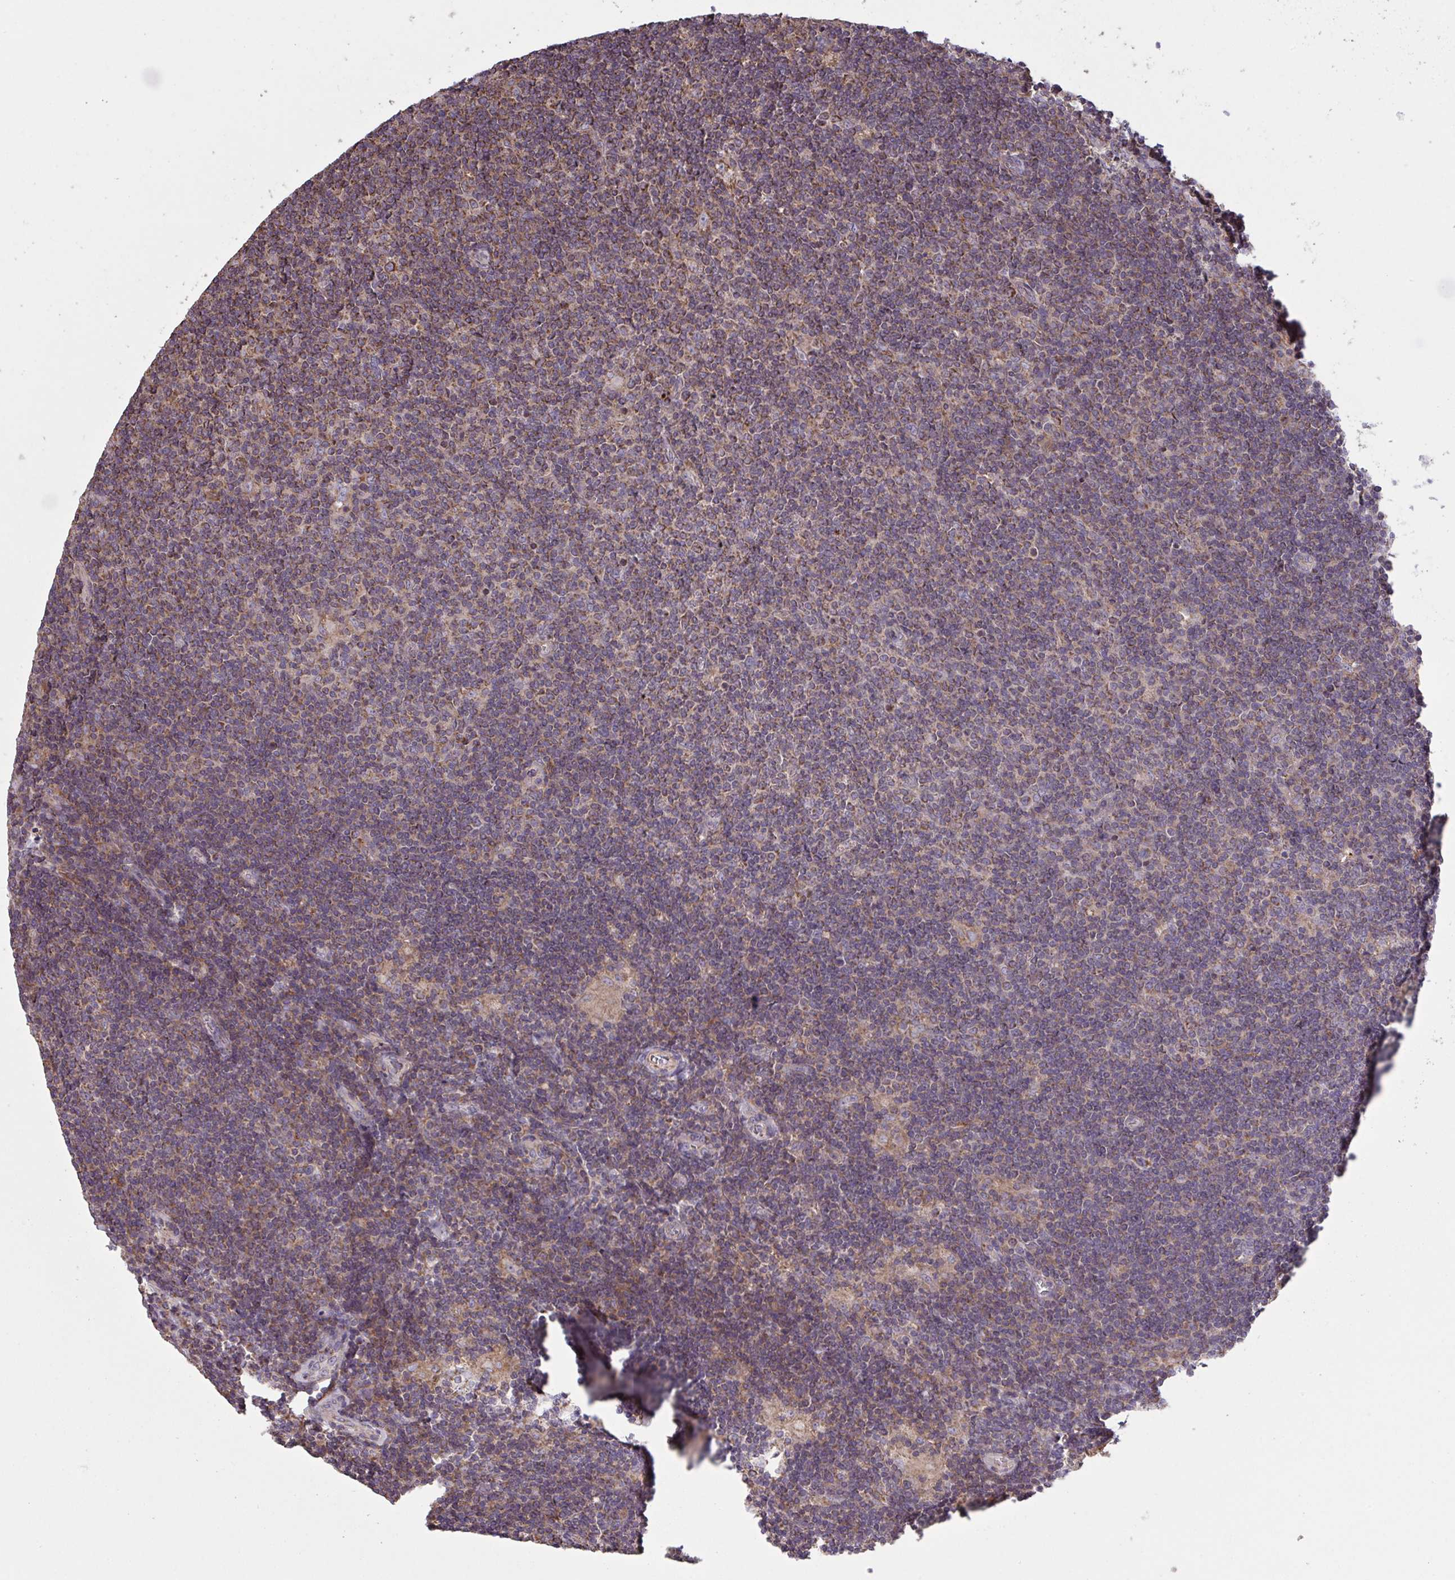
{"staining": {"intensity": "weak", "quantity": "<25%", "location": "cytoplasmic/membranous"}, "tissue": "lymphoma", "cell_type": "Tumor cells", "image_type": "cancer", "snomed": [{"axis": "morphology", "description": "Hodgkin's disease, NOS"}, {"axis": "topography", "description": "Lymph node"}], "caption": "Immunohistochemistry micrograph of lymphoma stained for a protein (brown), which demonstrates no expression in tumor cells. (DAB immunohistochemistry (IHC), high magnification).", "gene": "PPM1H", "patient": {"sex": "male", "age": 40}}